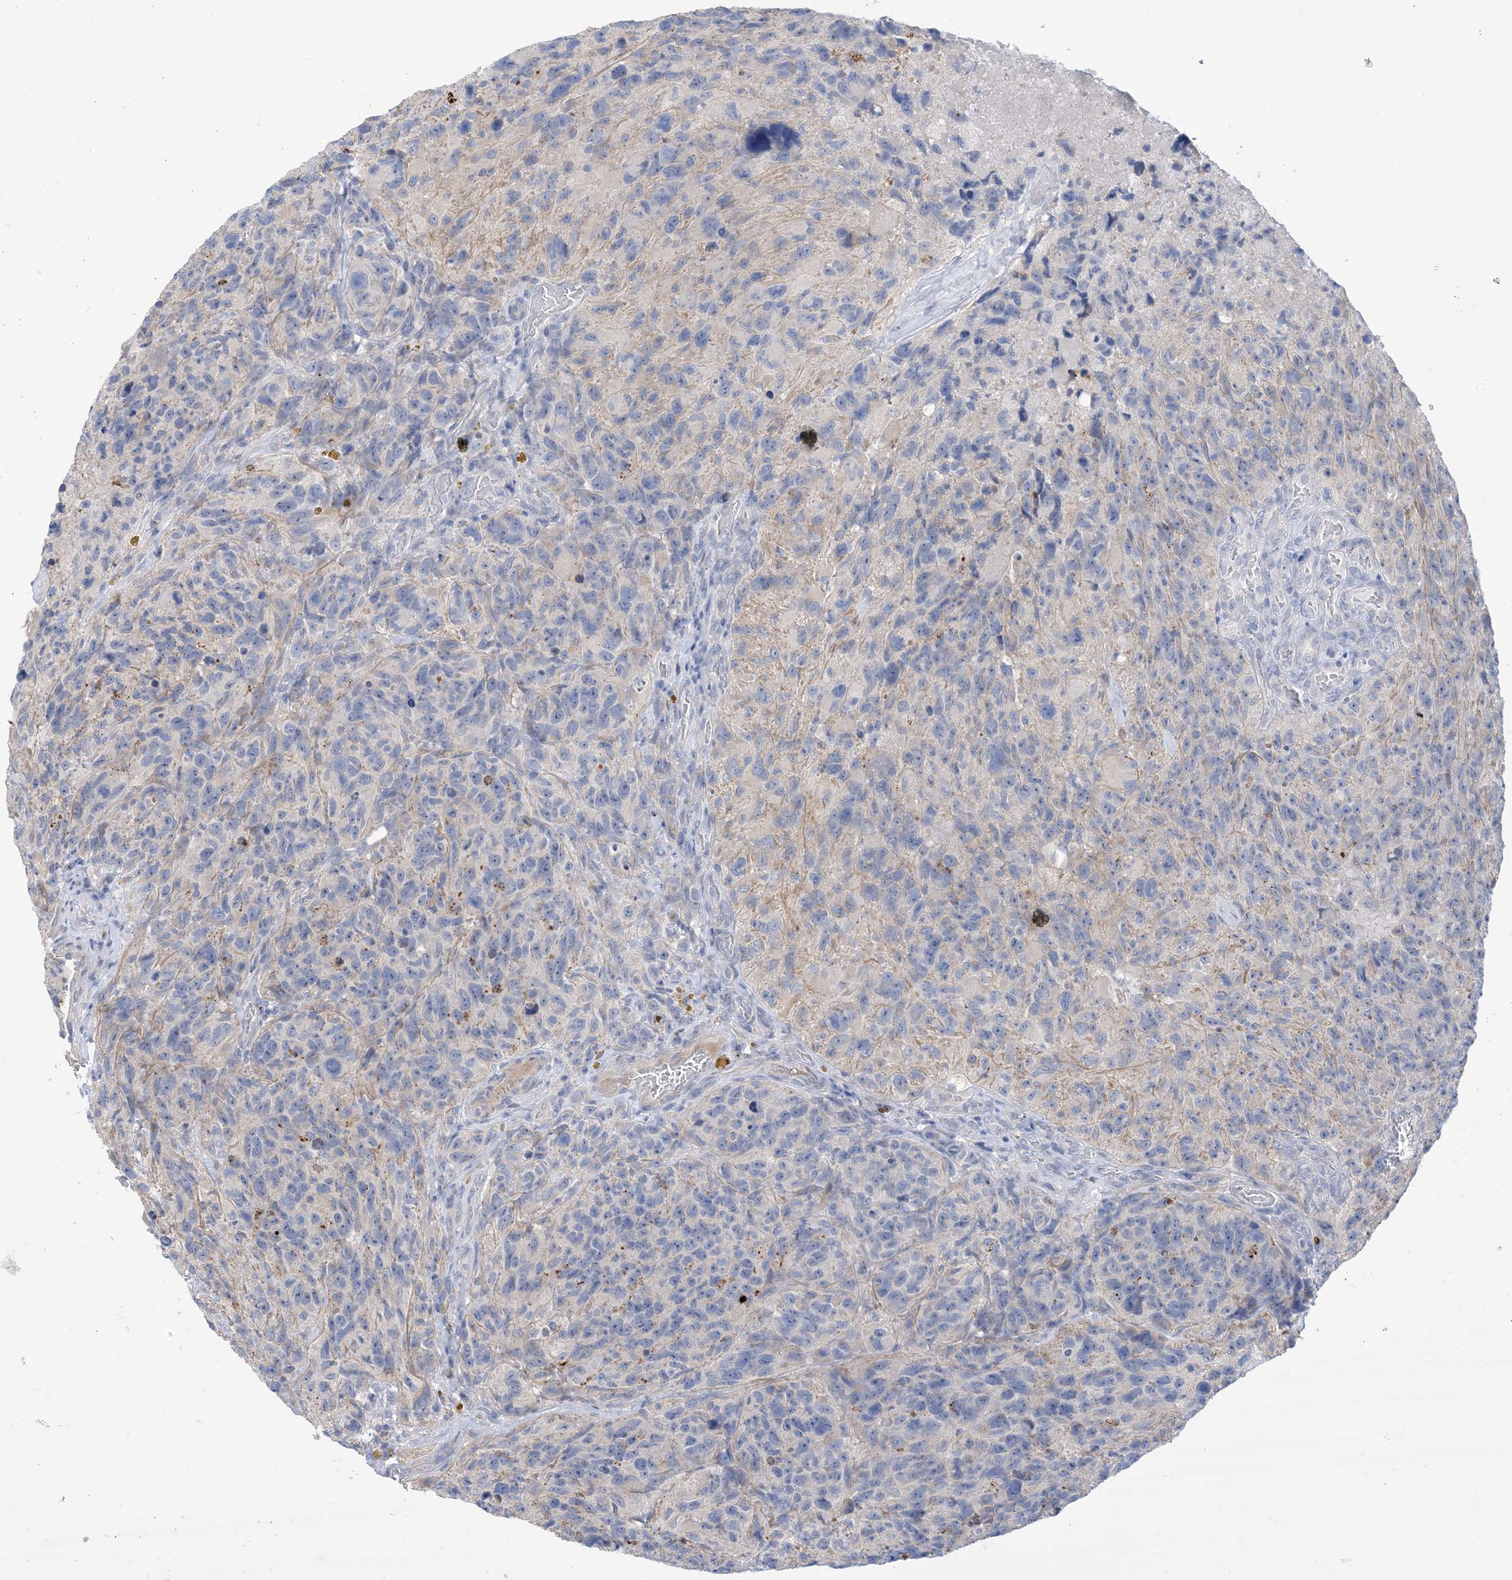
{"staining": {"intensity": "negative", "quantity": "none", "location": "none"}, "tissue": "glioma", "cell_type": "Tumor cells", "image_type": "cancer", "snomed": [{"axis": "morphology", "description": "Glioma, malignant, High grade"}, {"axis": "topography", "description": "Brain"}], "caption": "This is an IHC photomicrograph of human malignant glioma (high-grade). There is no expression in tumor cells.", "gene": "TTYH1", "patient": {"sex": "male", "age": 69}}